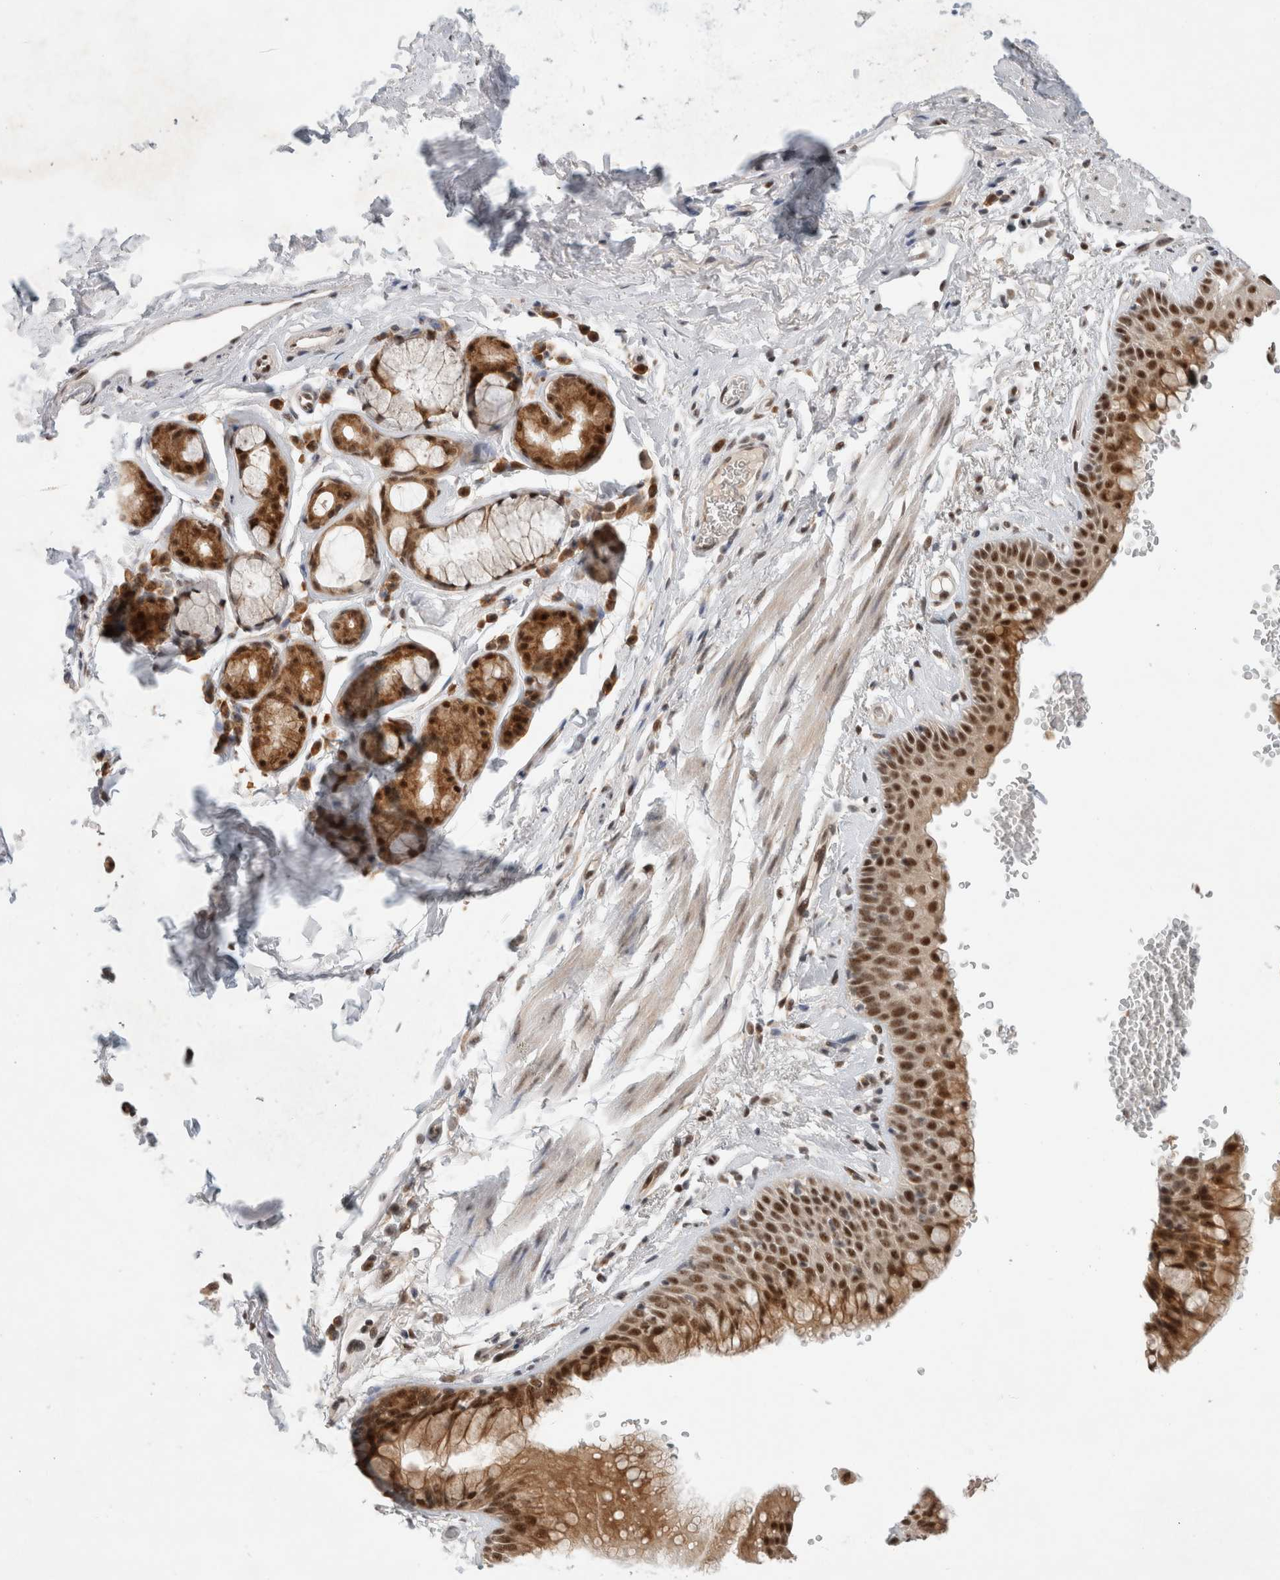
{"staining": {"intensity": "strong", "quantity": ">75%", "location": "cytoplasmic/membranous,nuclear"}, "tissue": "bronchus", "cell_type": "Respiratory epithelial cells", "image_type": "normal", "snomed": [{"axis": "morphology", "description": "Normal tissue, NOS"}, {"axis": "topography", "description": "Cartilage tissue"}, {"axis": "topography", "description": "Bronchus"}], "caption": "A photomicrograph of human bronchus stained for a protein displays strong cytoplasmic/membranous,nuclear brown staining in respiratory epithelial cells.", "gene": "NCAPG2", "patient": {"sex": "female", "age": 53}}